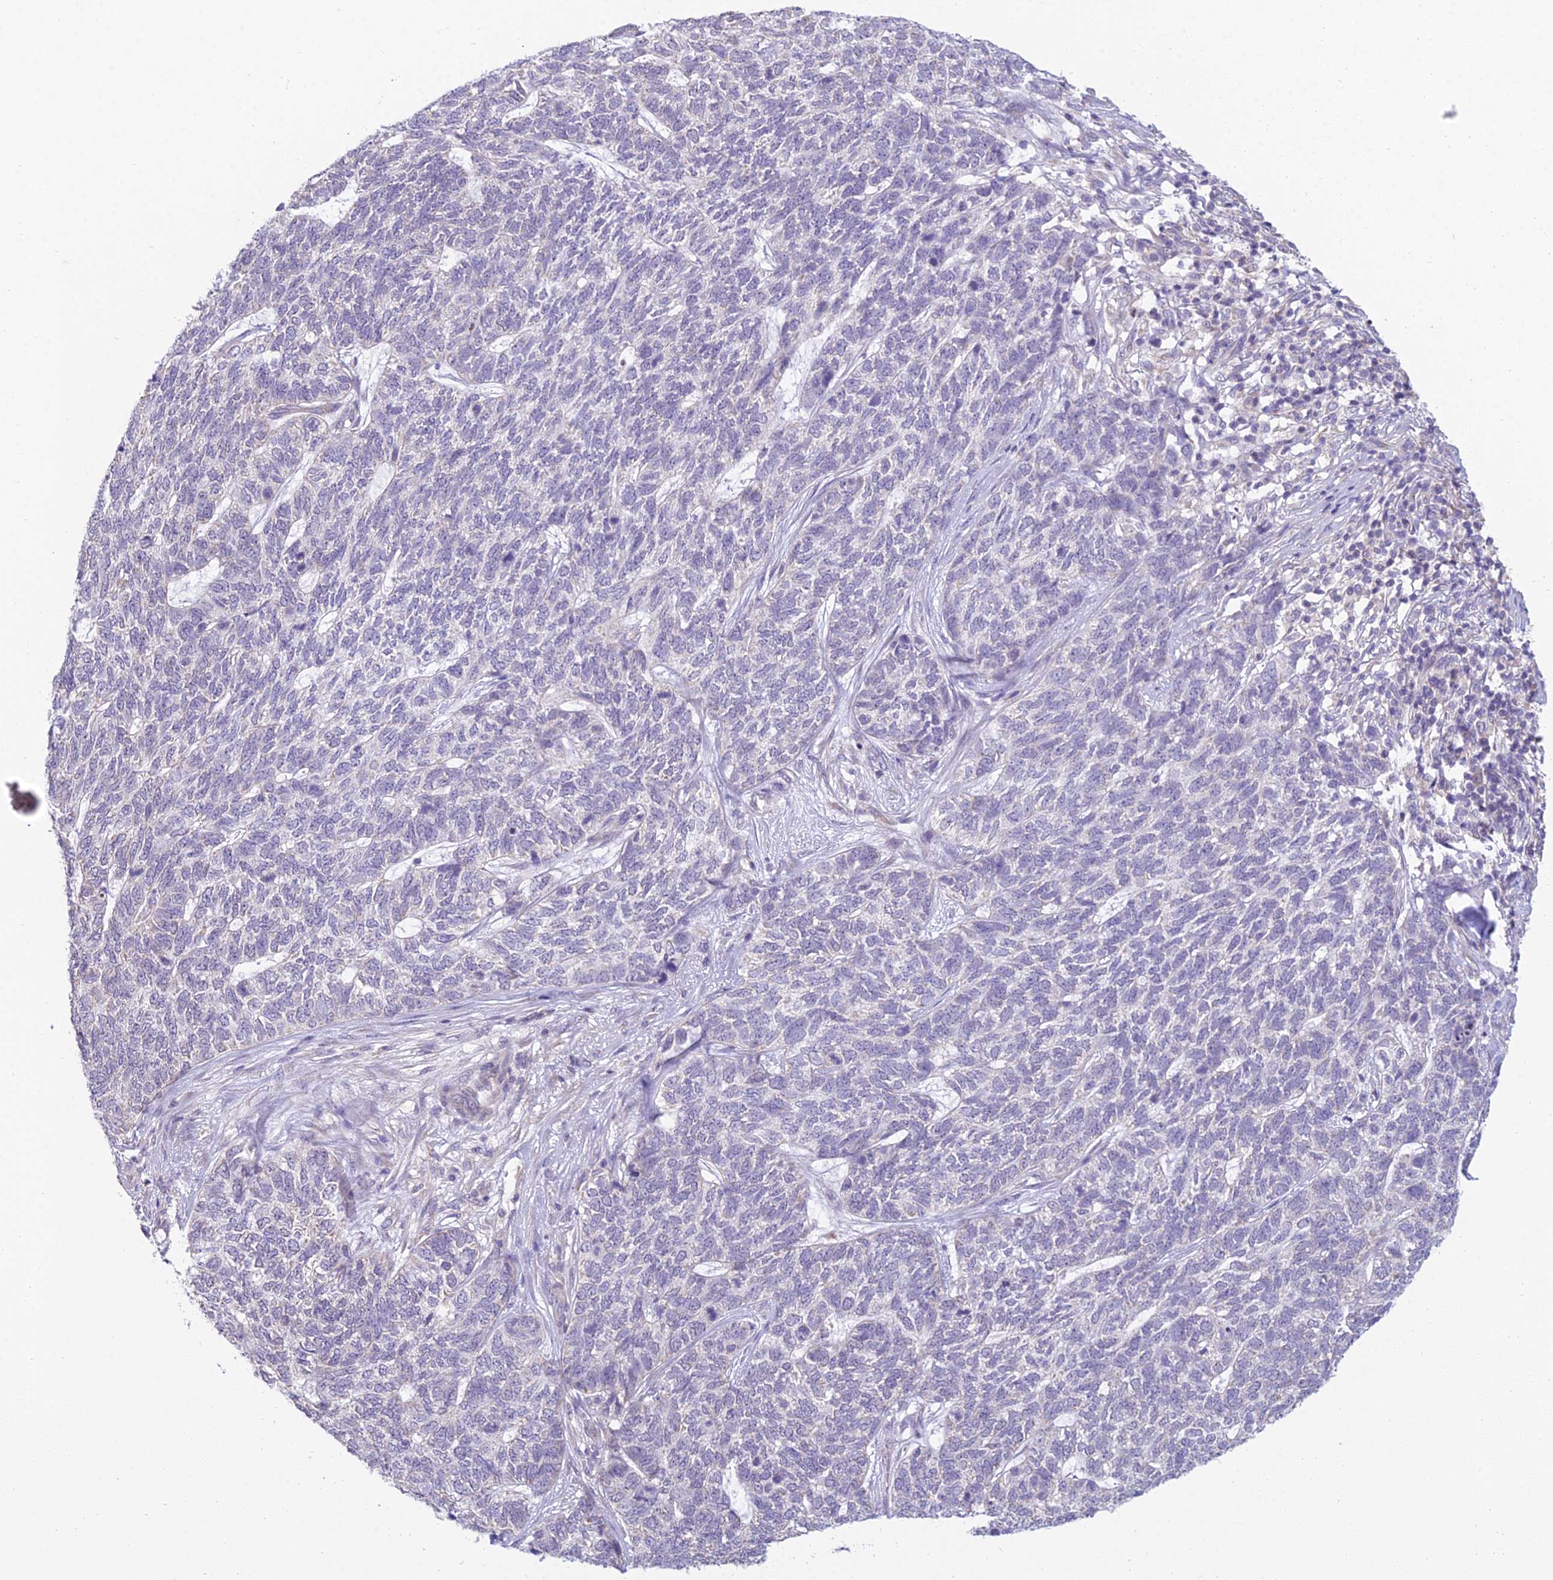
{"staining": {"intensity": "negative", "quantity": "none", "location": "none"}, "tissue": "skin cancer", "cell_type": "Tumor cells", "image_type": "cancer", "snomed": [{"axis": "morphology", "description": "Basal cell carcinoma"}, {"axis": "topography", "description": "Skin"}], "caption": "This is a micrograph of immunohistochemistry (IHC) staining of skin basal cell carcinoma, which shows no expression in tumor cells.", "gene": "CFAP206", "patient": {"sex": "female", "age": 65}}